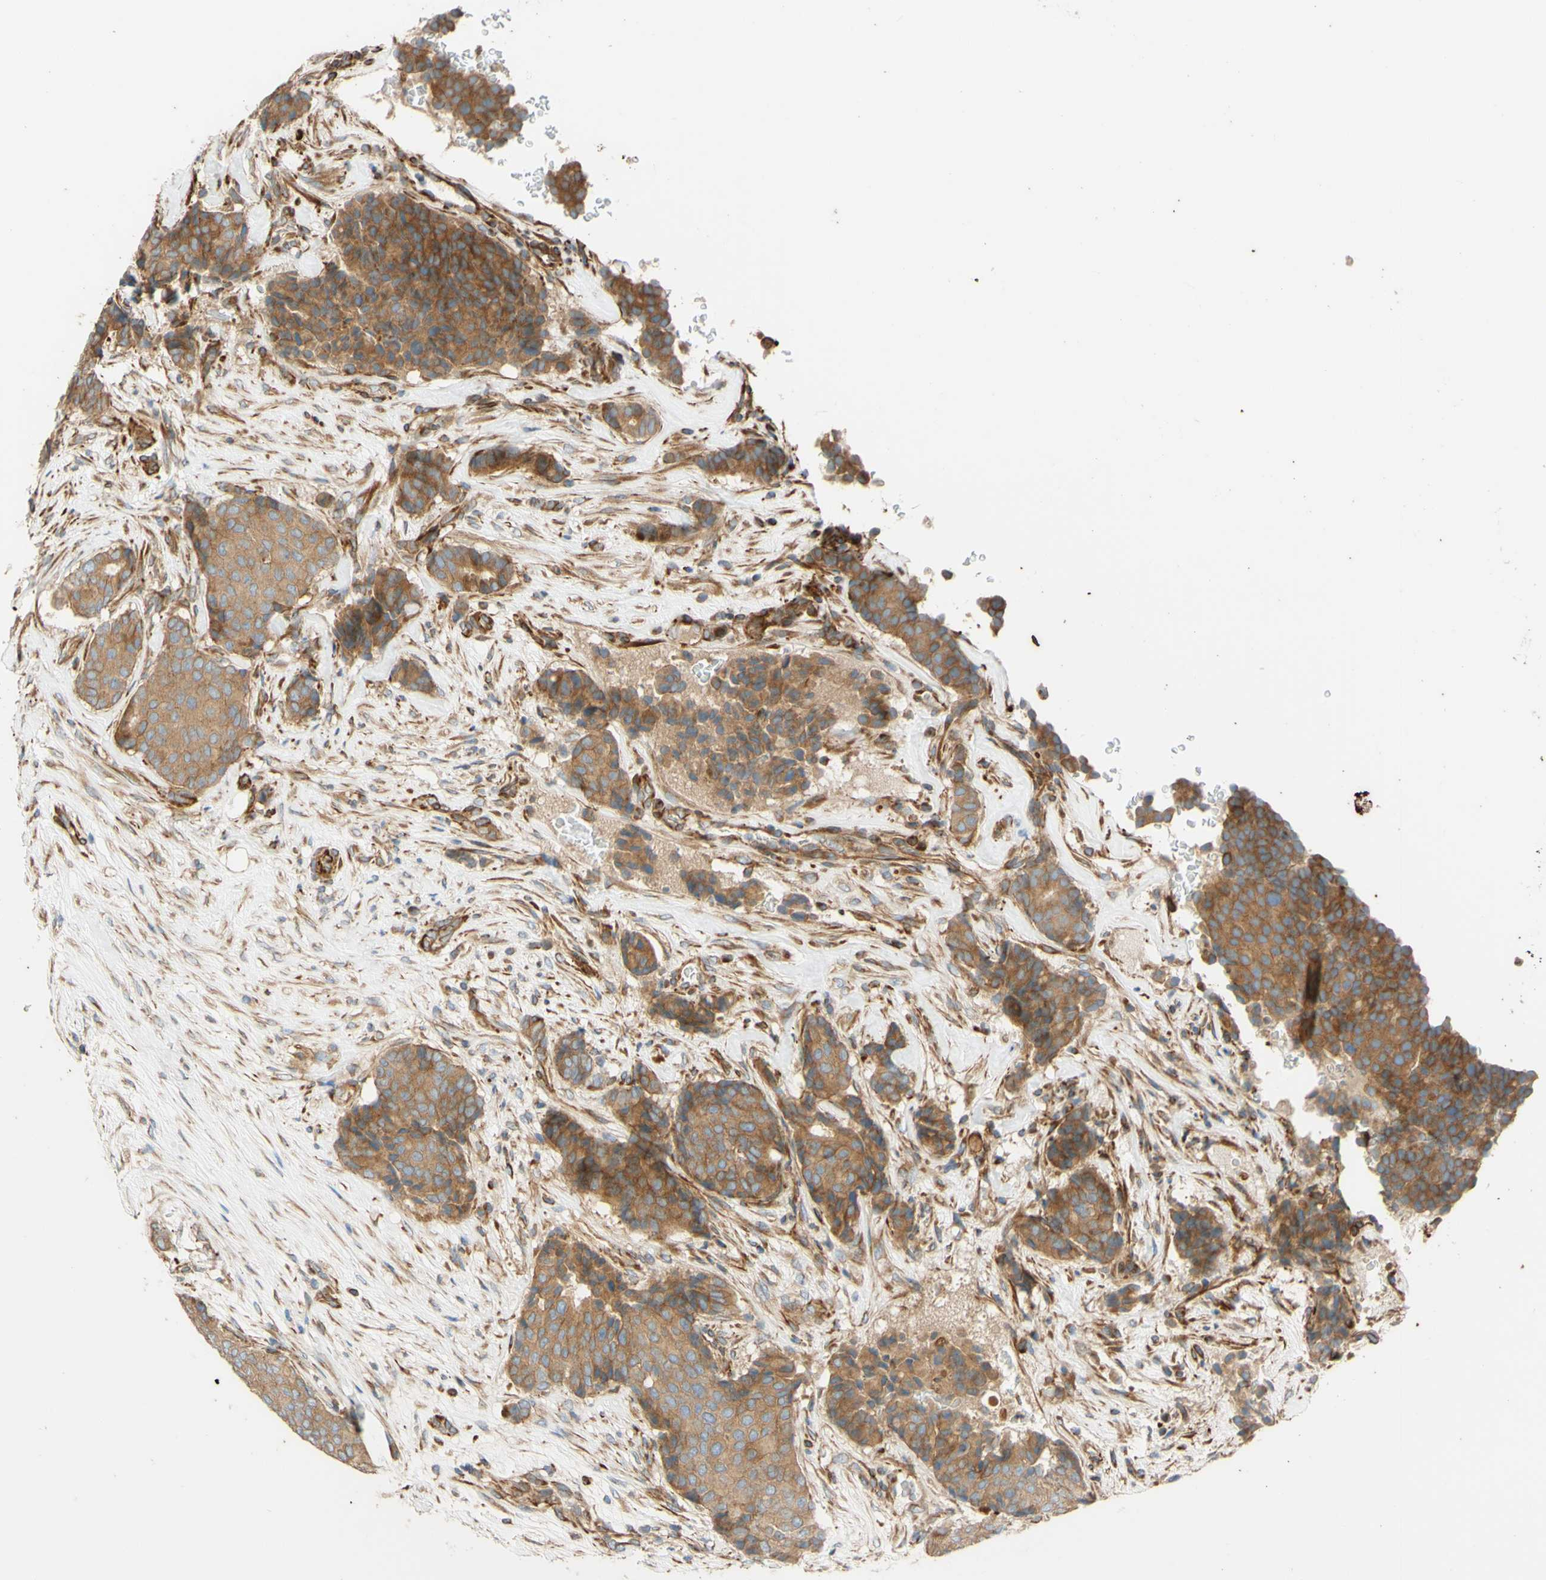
{"staining": {"intensity": "moderate", "quantity": ">75%", "location": "cytoplasmic/membranous"}, "tissue": "breast cancer", "cell_type": "Tumor cells", "image_type": "cancer", "snomed": [{"axis": "morphology", "description": "Duct carcinoma"}, {"axis": "topography", "description": "Breast"}], "caption": "Breast intraductal carcinoma tissue exhibits moderate cytoplasmic/membranous expression in about >75% of tumor cells, visualized by immunohistochemistry. (DAB (3,3'-diaminobenzidine) IHC with brightfield microscopy, high magnification).", "gene": "C1orf43", "patient": {"sex": "female", "age": 75}}